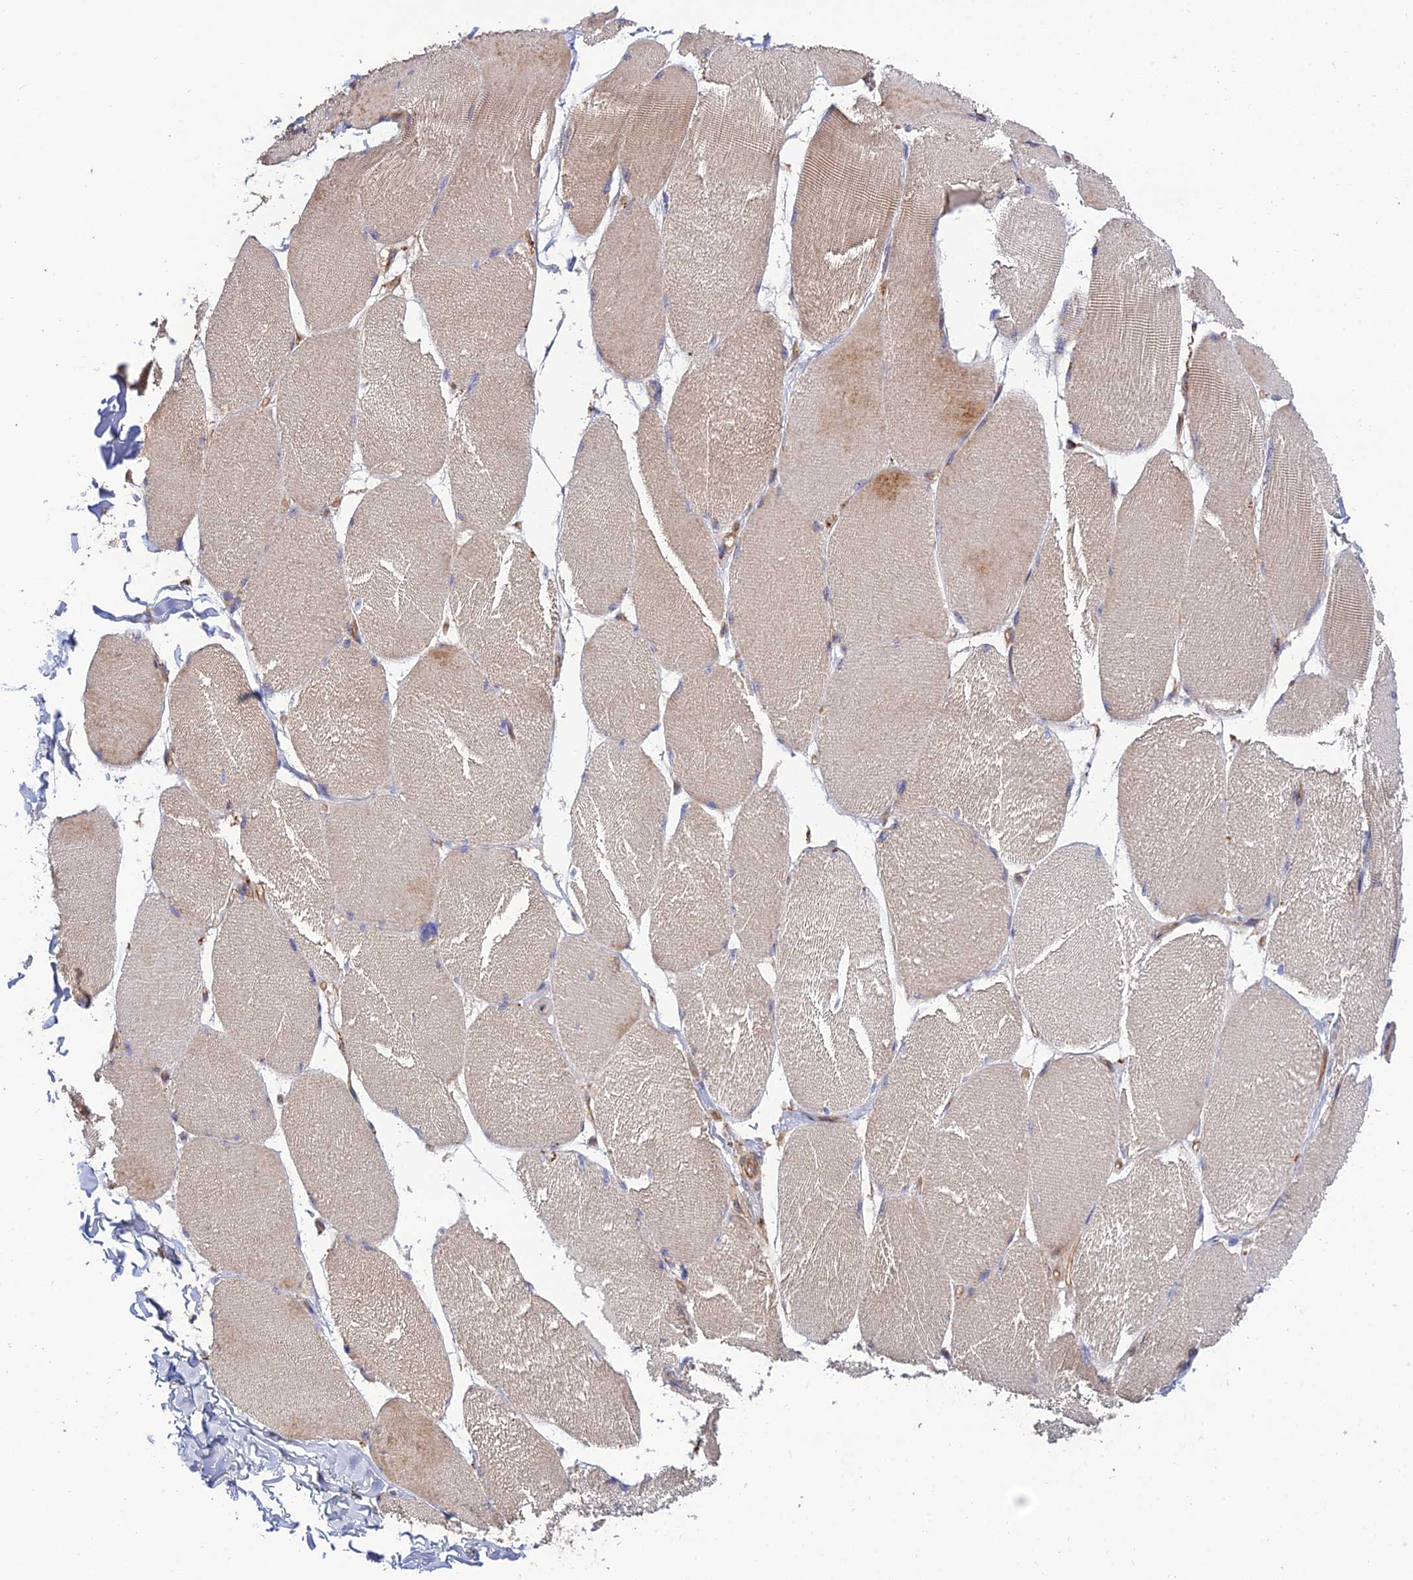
{"staining": {"intensity": "moderate", "quantity": "25%-75%", "location": "cytoplasmic/membranous"}, "tissue": "skeletal muscle", "cell_type": "Myocytes", "image_type": "normal", "snomed": [{"axis": "morphology", "description": "Normal tissue, NOS"}, {"axis": "topography", "description": "Skin"}, {"axis": "topography", "description": "Skeletal muscle"}], "caption": "A histopathology image showing moderate cytoplasmic/membranous positivity in approximately 25%-75% of myocytes in normal skeletal muscle, as visualized by brown immunohistochemical staining.", "gene": "RIC8B", "patient": {"sex": "male", "age": 83}}